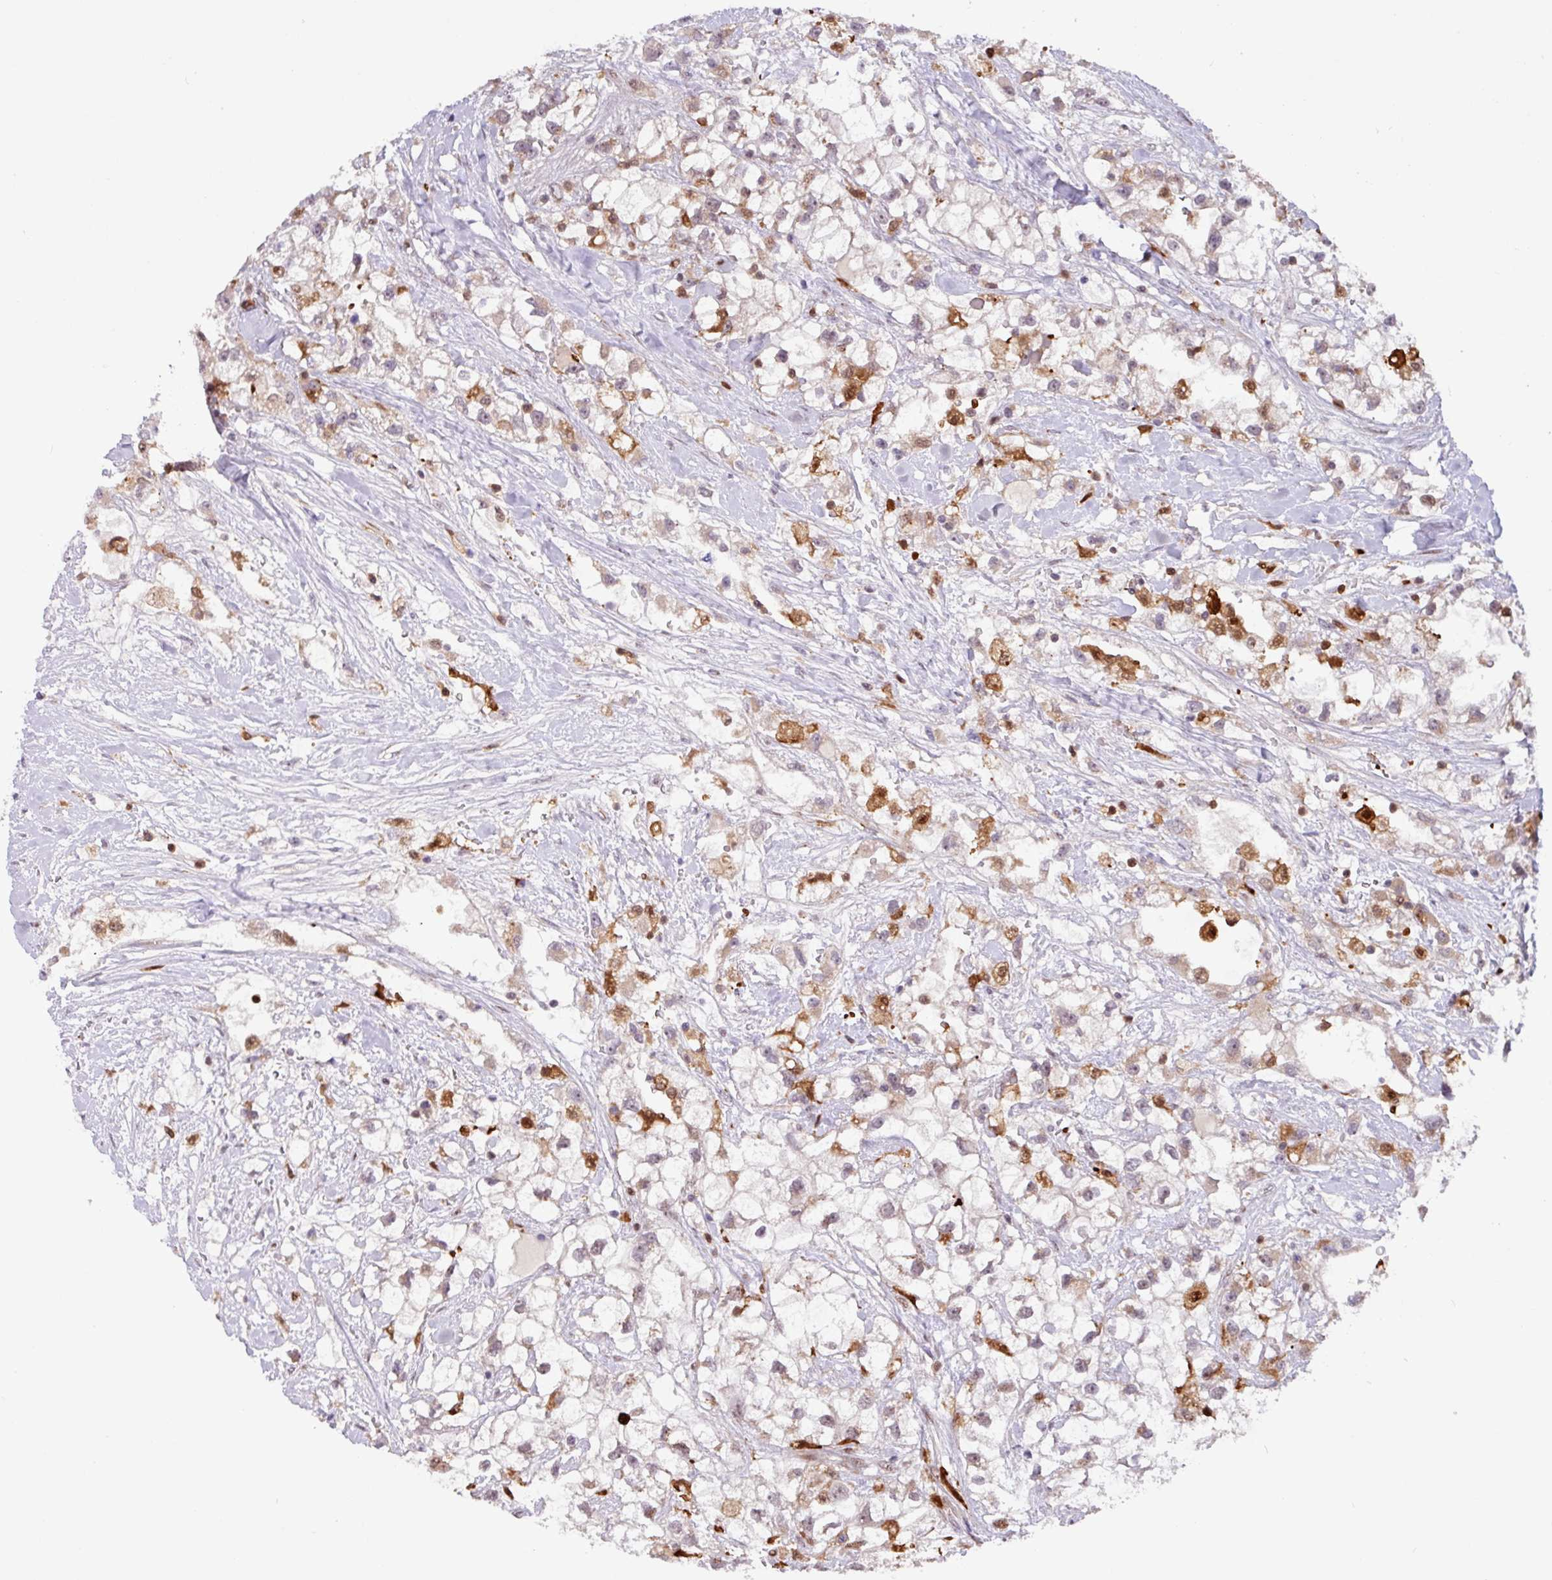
{"staining": {"intensity": "weak", "quantity": "25%-75%", "location": "nuclear"}, "tissue": "renal cancer", "cell_type": "Tumor cells", "image_type": "cancer", "snomed": [{"axis": "morphology", "description": "Adenocarcinoma, NOS"}, {"axis": "topography", "description": "Kidney"}], "caption": "Protein expression analysis of human renal cancer (adenocarcinoma) reveals weak nuclear positivity in approximately 25%-75% of tumor cells.", "gene": "BRD3", "patient": {"sex": "male", "age": 59}}